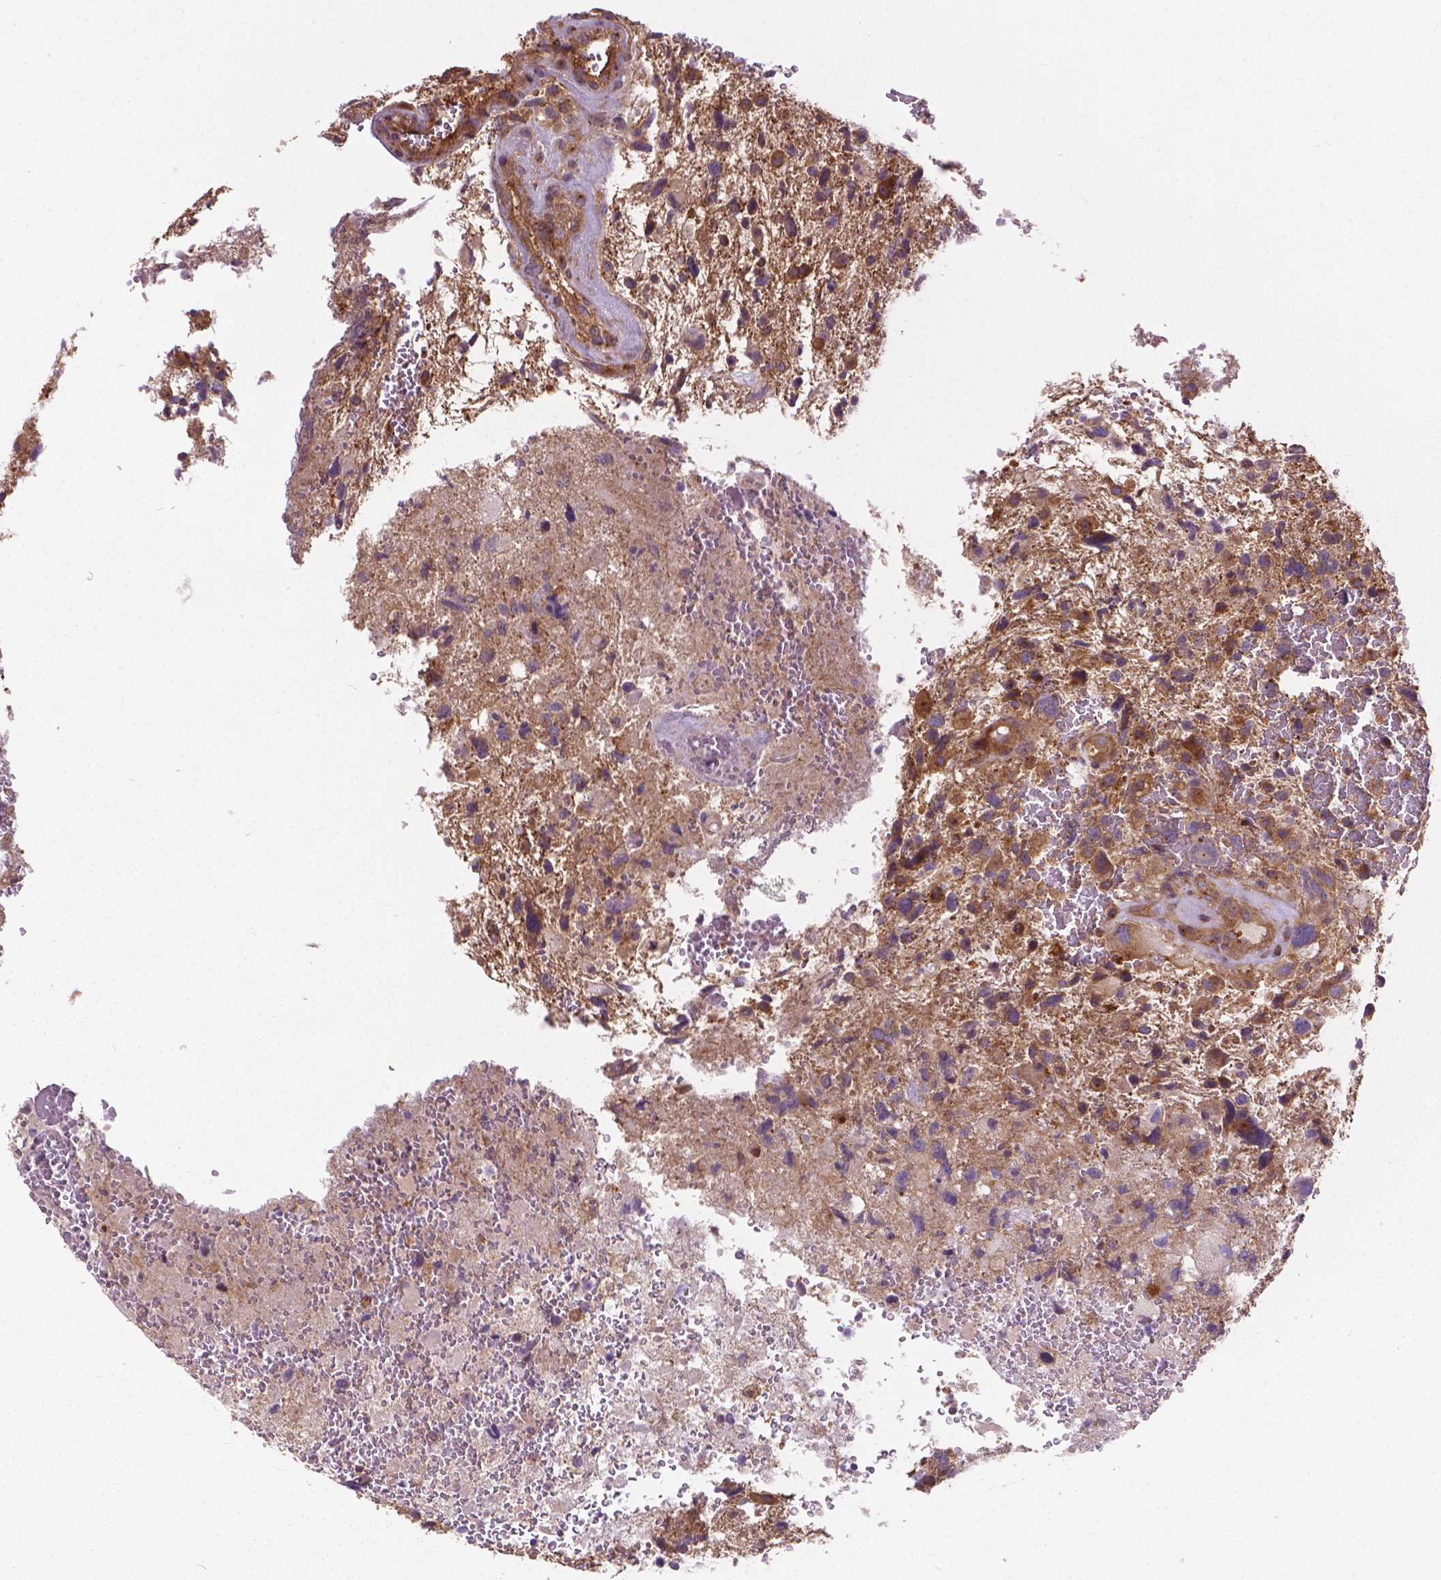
{"staining": {"intensity": "weak", "quantity": ">75%", "location": "cytoplasmic/membranous"}, "tissue": "glioma", "cell_type": "Tumor cells", "image_type": "cancer", "snomed": [{"axis": "morphology", "description": "Glioma, malignant, High grade"}, {"axis": "topography", "description": "Brain"}], "caption": "This photomicrograph displays IHC staining of glioma, with low weak cytoplasmic/membranous positivity in approximately >75% of tumor cells.", "gene": "MZT1", "patient": {"sex": "female", "age": 71}}